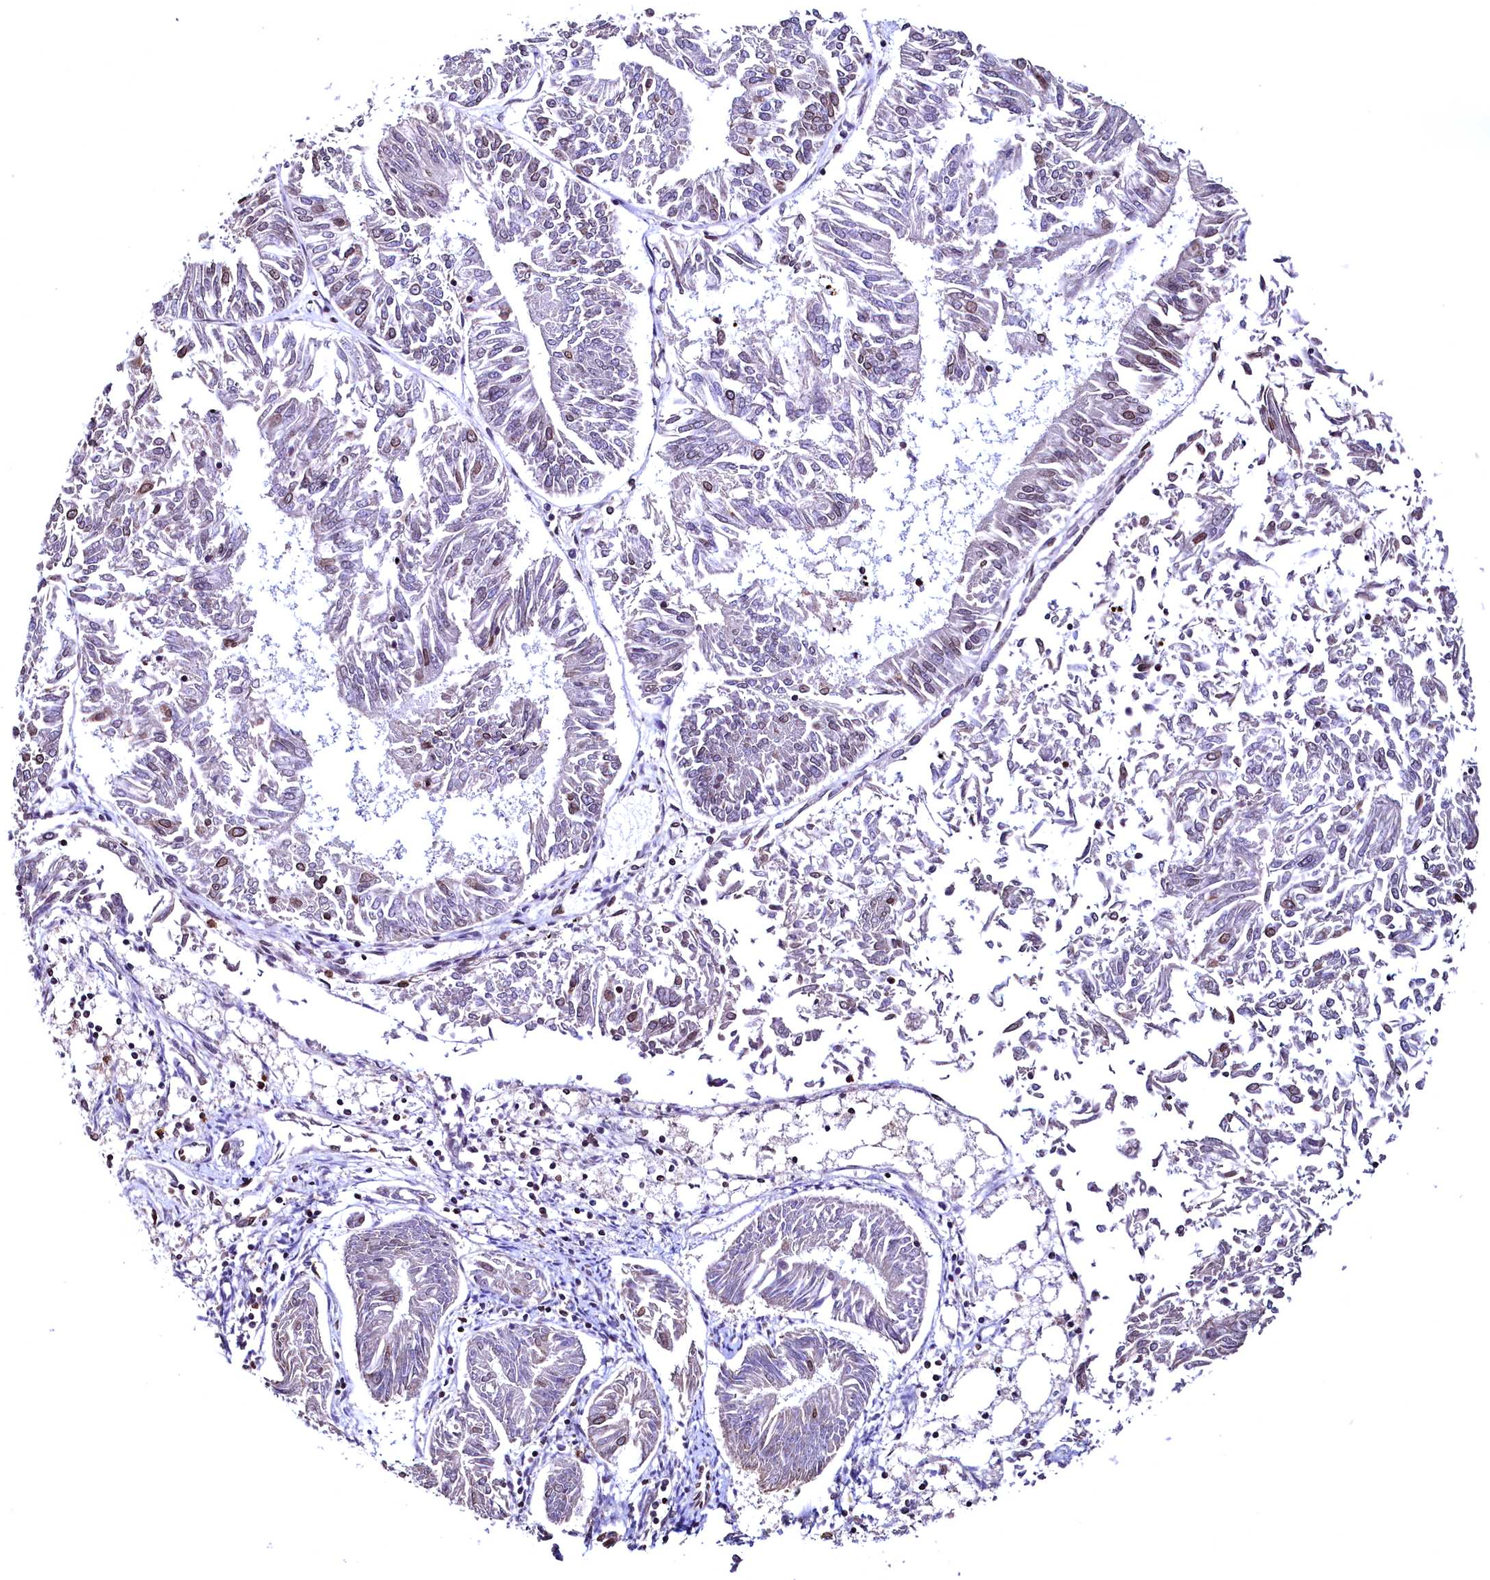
{"staining": {"intensity": "moderate", "quantity": "<25%", "location": "cytoplasmic/membranous,nuclear"}, "tissue": "endometrial cancer", "cell_type": "Tumor cells", "image_type": "cancer", "snomed": [{"axis": "morphology", "description": "Adenocarcinoma, NOS"}, {"axis": "topography", "description": "Endometrium"}], "caption": "Protein staining exhibits moderate cytoplasmic/membranous and nuclear positivity in about <25% of tumor cells in endometrial adenocarcinoma.", "gene": "HAND1", "patient": {"sex": "female", "age": 58}}